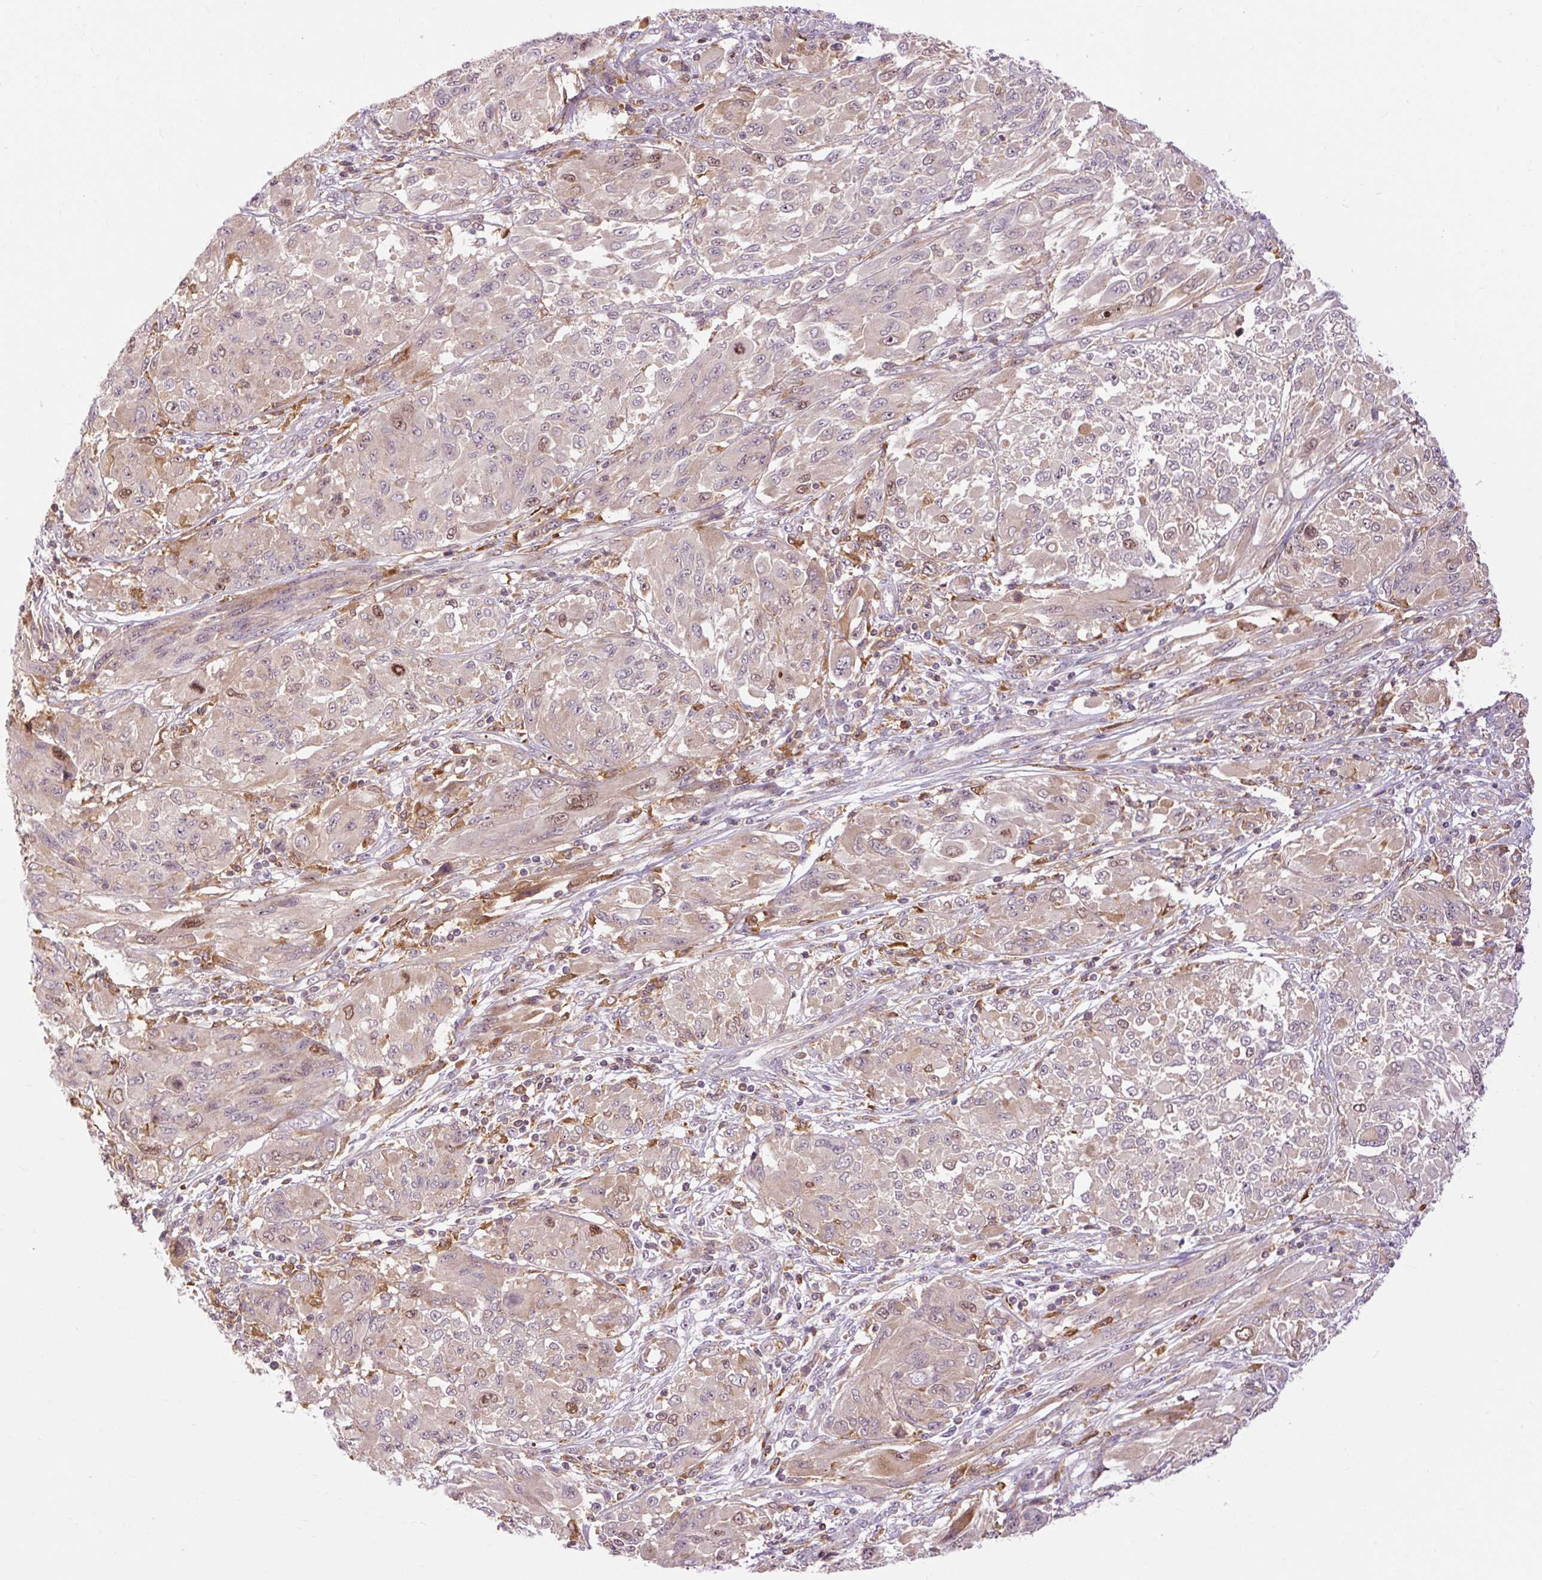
{"staining": {"intensity": "weak", "quantity": "<25%", "location": "cytoplasmic/membranous,nuclear"}, "tissue": "melanoma", "cell_type": "Tumor cells", "image_type": "cancer", "snomed": [{"axis": "morphology", "description": "Malignant melanoma, NOS"}, {"axis": "topography", "description": "Skin"}], "caption": "Tumor cells are negative for protein expression in human melanoma. Brightfield microscopy of immunohistochemistry stained with DAB (3,3'-diaminobenzidine) (brown) and hematoxylin (blue), captured at high magnification.", "gene": "CEBPZ", "patient": {"sex": "female", "age": 91}}